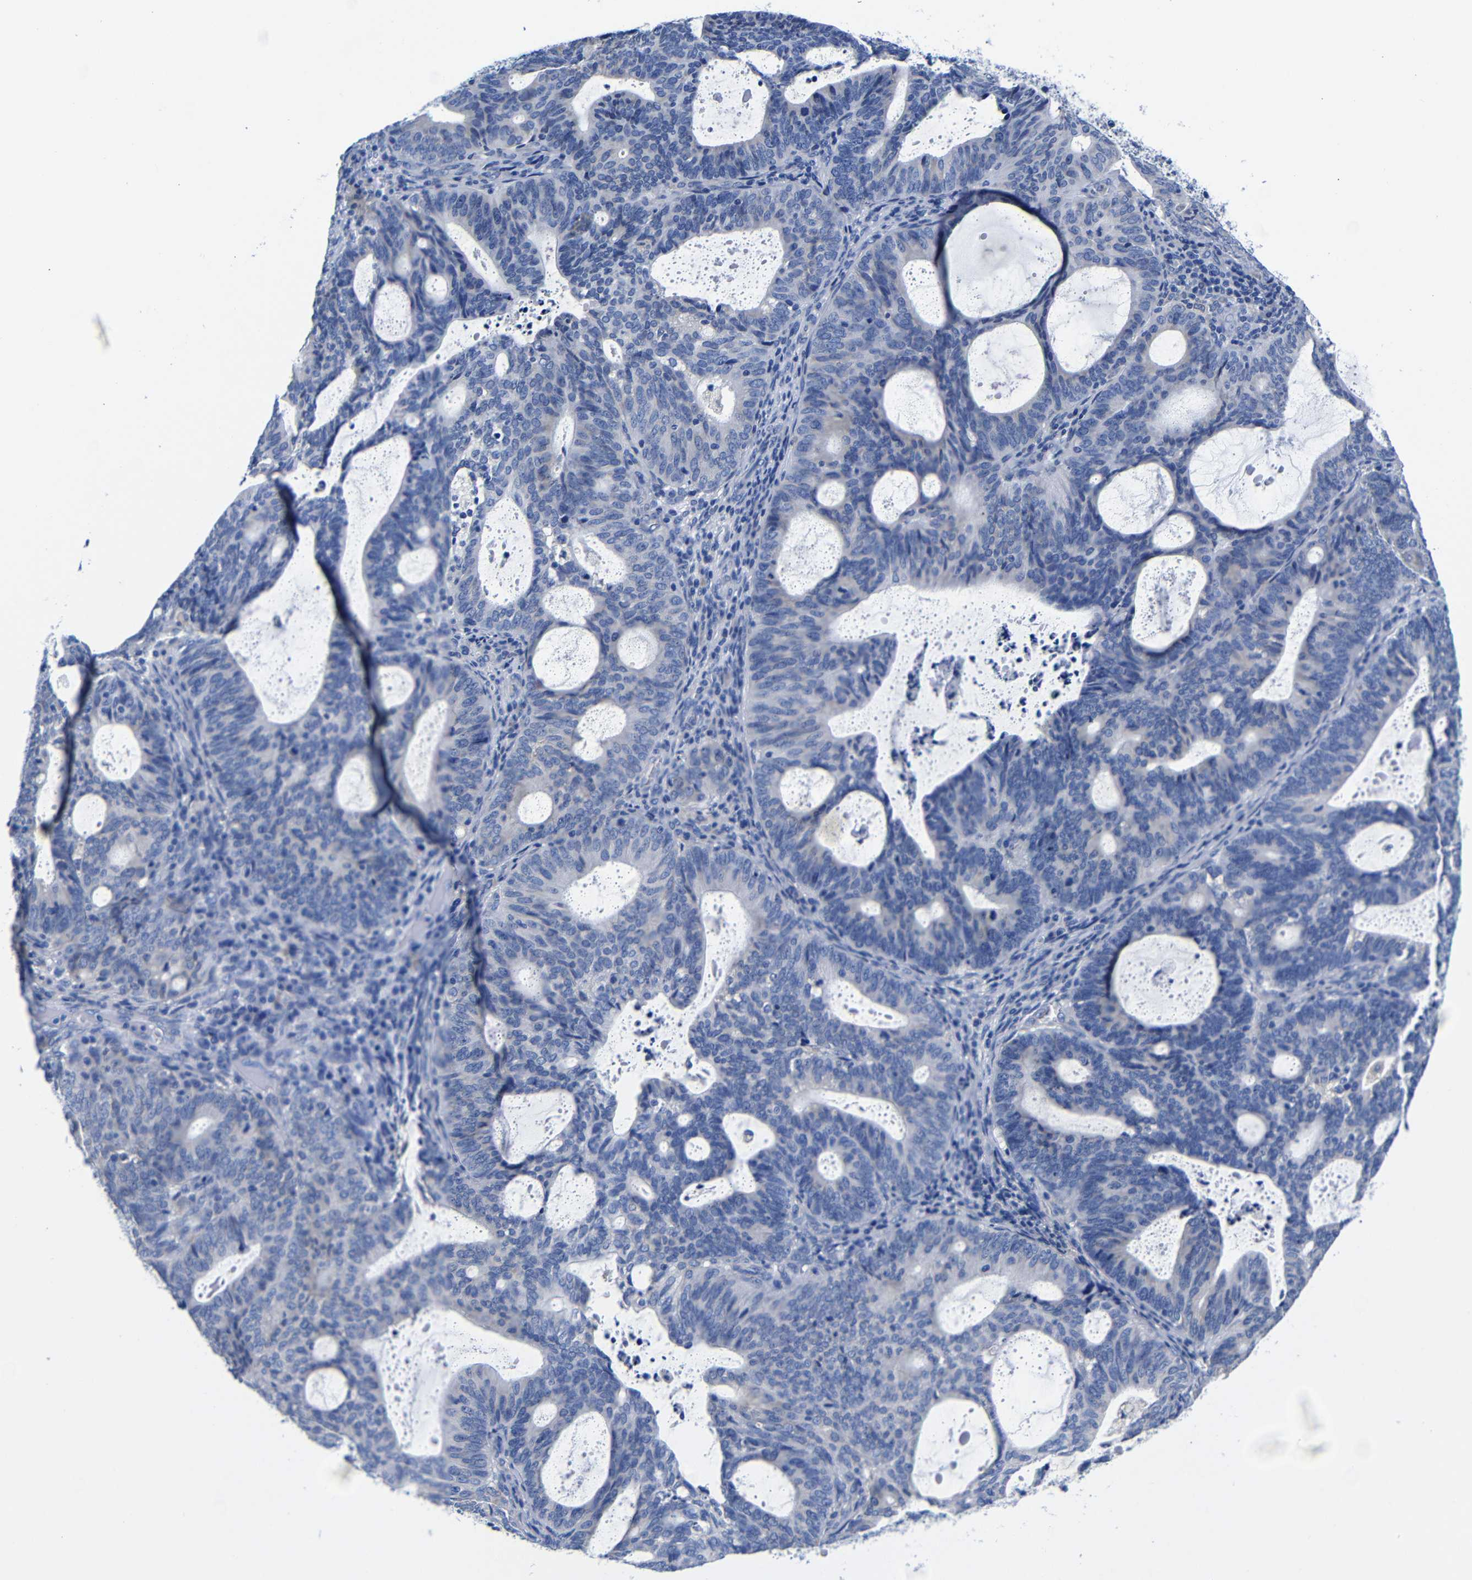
{"staining": {"intensity": "negative", "quantity": "none", "location": "none"}, "tissue": "endometrial cancer", "cell_type": "Tumor cells", "image_type": "cancer", "snomed": [{"axis": "morphology", "description": "Adenocarcinoma, NOS"}, {"axis": "topography", "description": "Uterus"}], "caption": "An IHC image of endometrial adenocarcinoma is shown. There is no staining in tumor cells of endometrial adenocarcinoma.", "gene": "CLEC4G", "patient": {"sex": "female", "age": 83}}